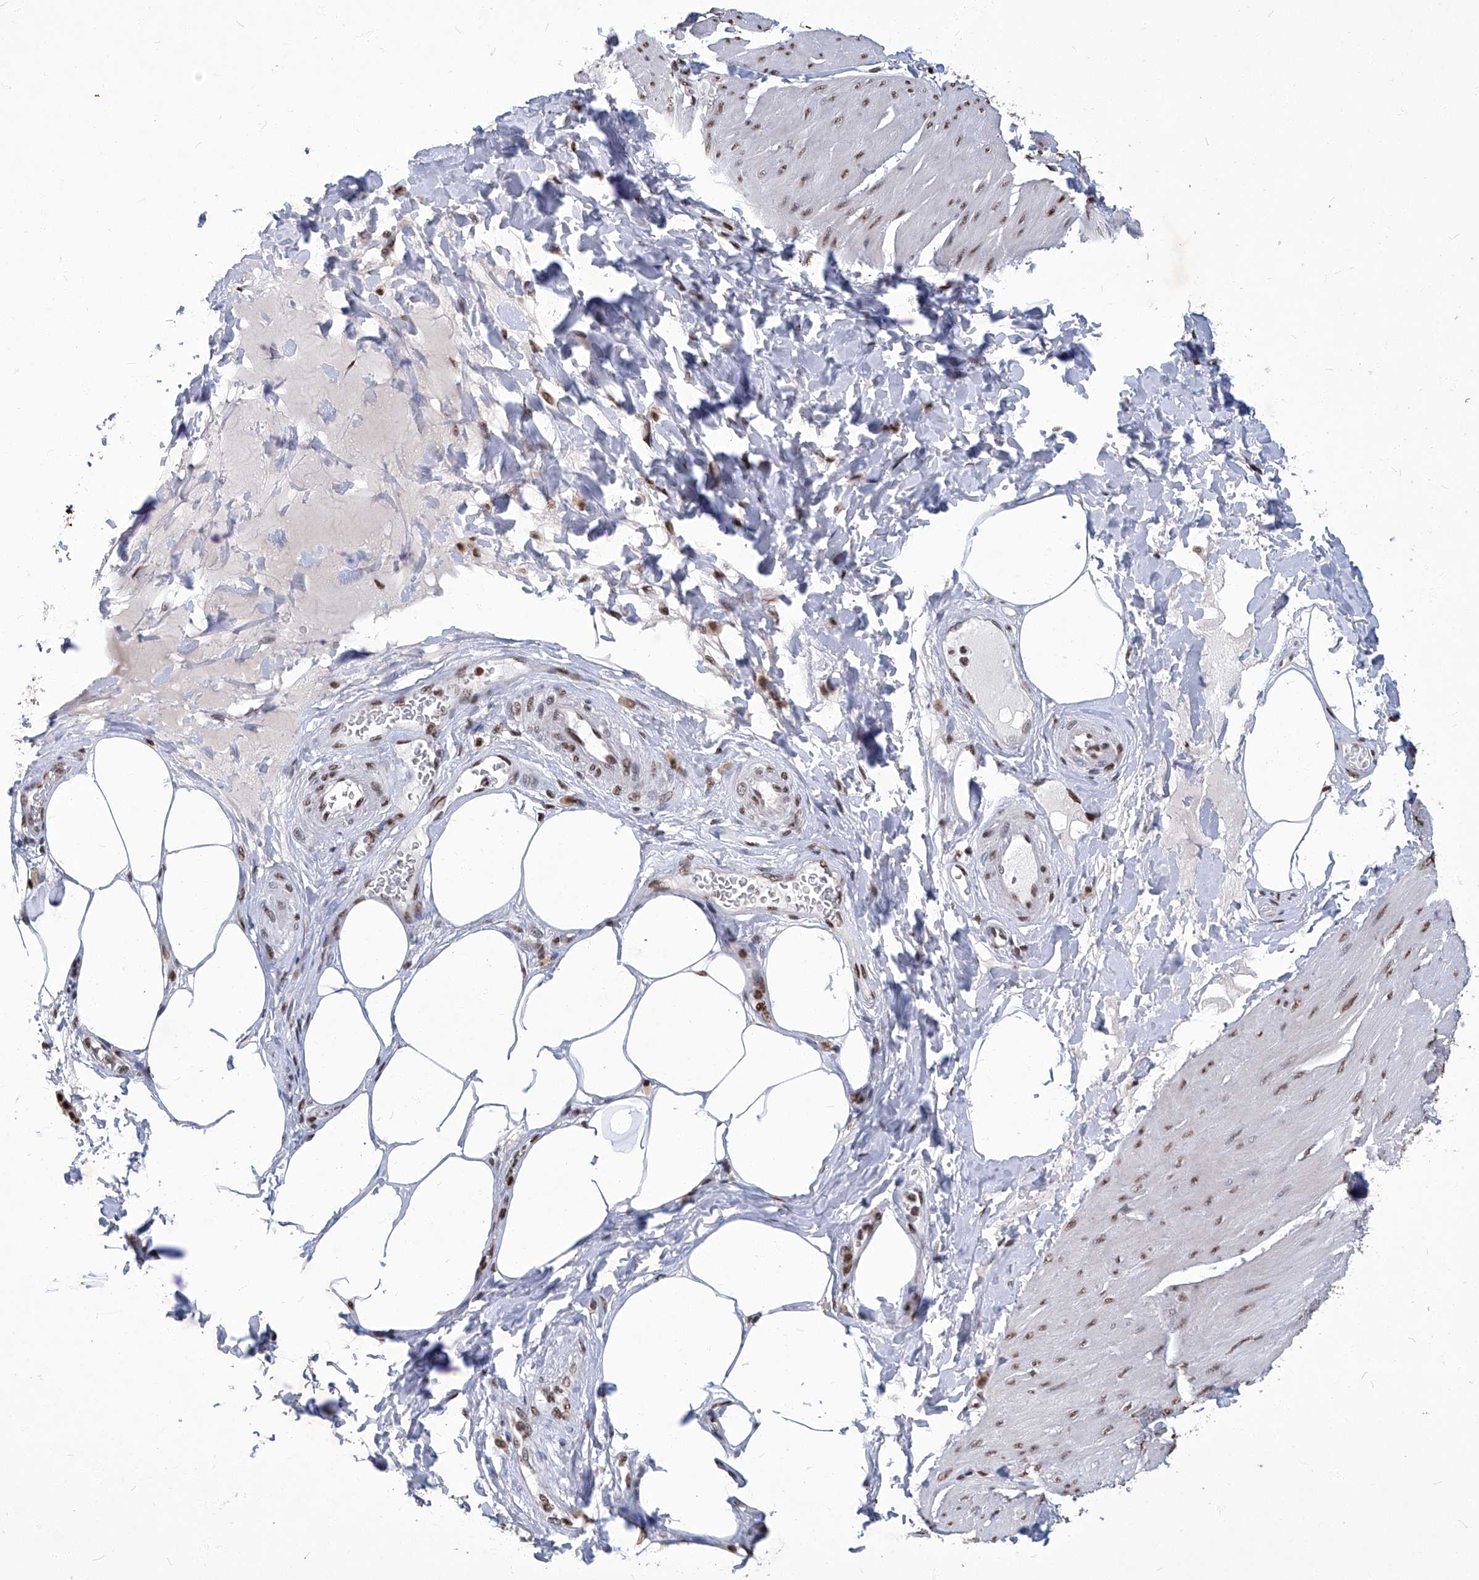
{"staining": {"intensity": "moderate", "quantity": ">75%", "location": "nuclear"}, "tissue": "smooth muscle", "cell_type": "Smooth muscle cells", "image_type": "normal", "snomed": [{"axis": "morphology", "description": "Urothelial carcinoma, High grade"}, {"axis": "topography", "description": "Urinary bladder"}], "caption": "Smooth muscle was stained to show a protein in brown. There is medium levels of moderate nuclear expression in approximately >75% of smooth muscle cells. The staining was performed using DAB to visualize the protein expression in brown, while the nuclei were stained in blue with hematoxylin (Magnification: 20x).", "gene": "HBP1", "patient": {"sex": "male", "age": 46}}